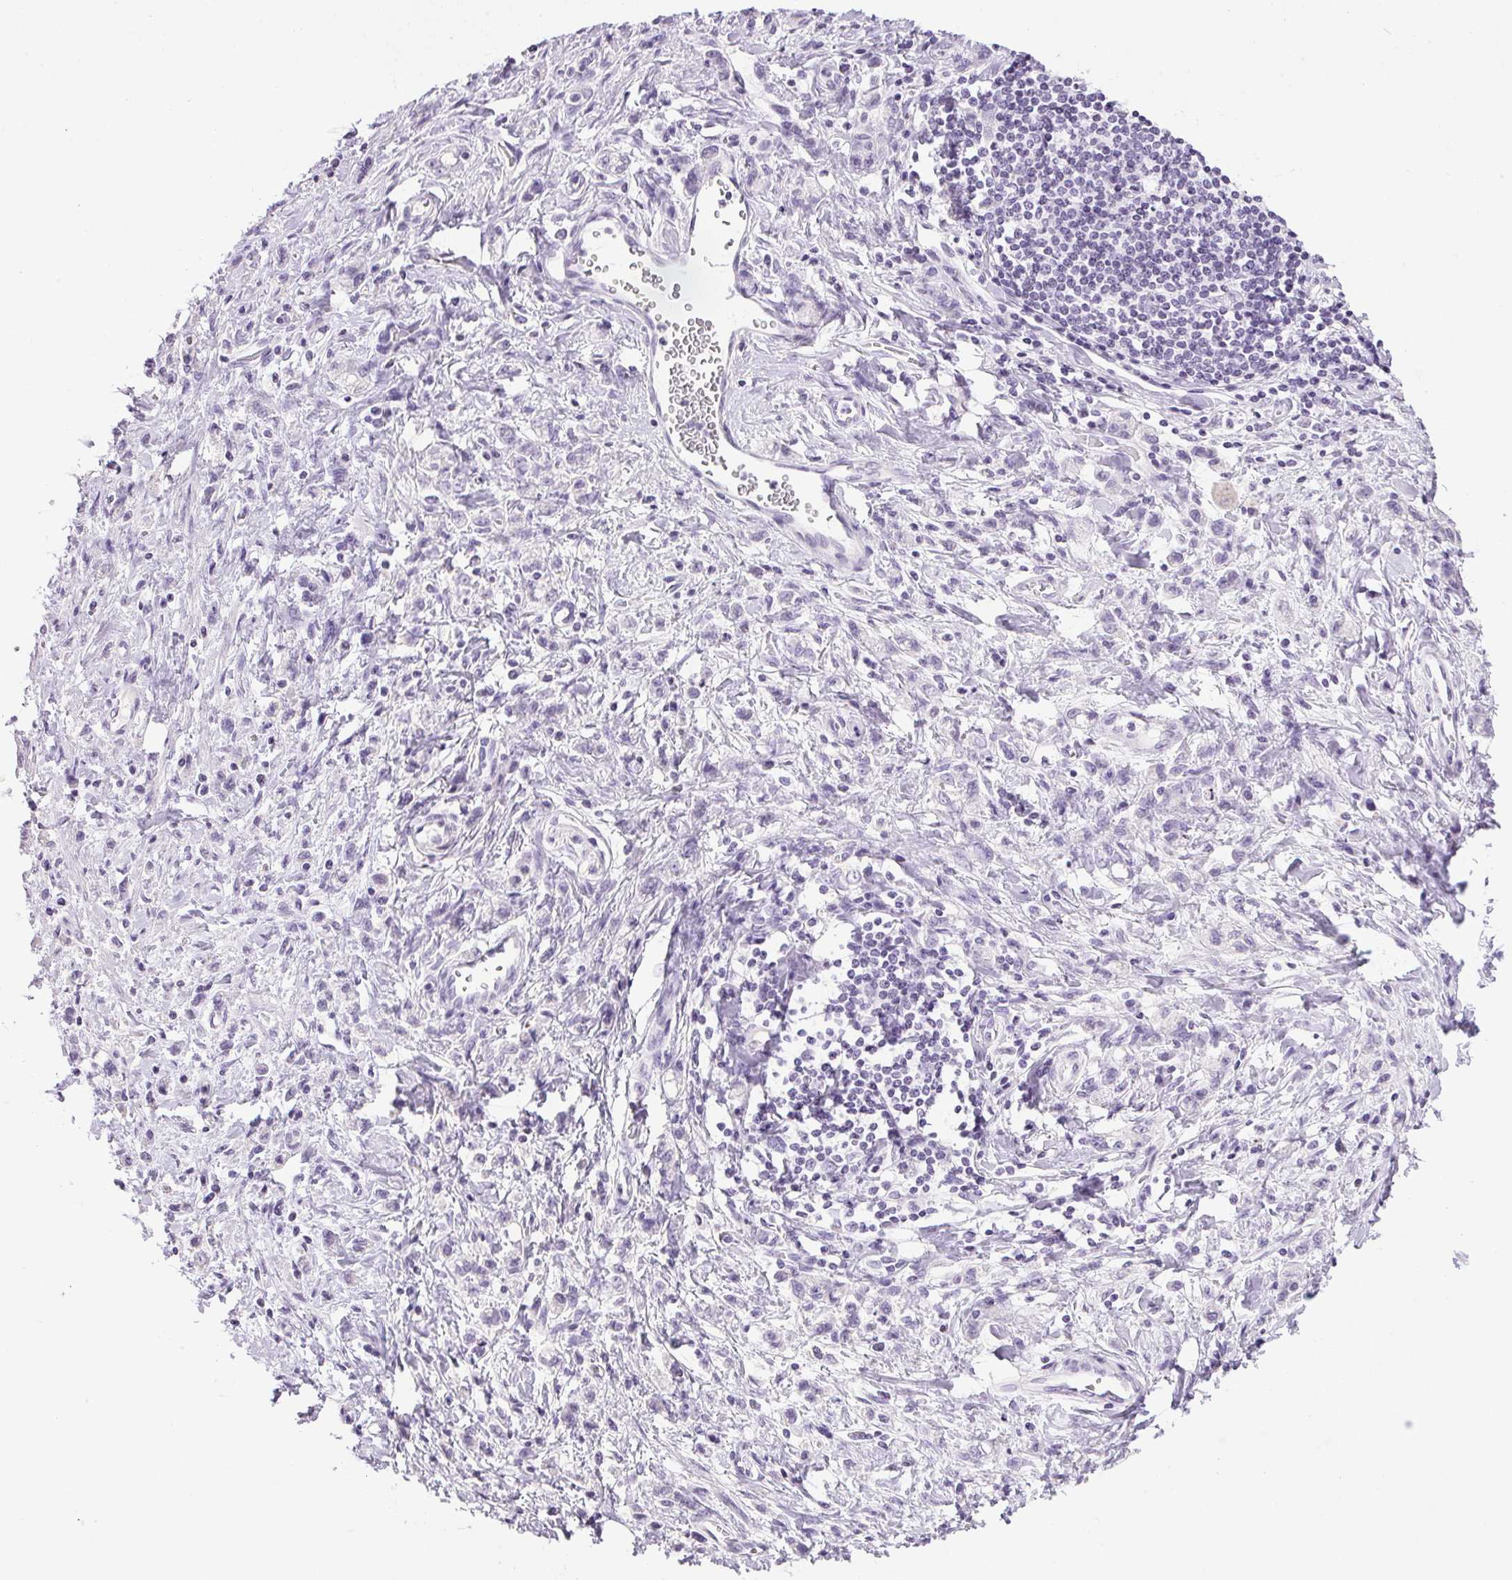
{"staining": {"intensity": "negative", "quantity": "none", "location": "none"}, "tissue": "stomach cancer", "cell_type": "Tumor cells", "image_type": "cancer", "snomed": [{"axis": "morphology", "description": "Adenocarcinoma, NOS"}, {"axis": "topography", "description": "Stomach"}], "caption": "Photomicrograph shows no protein staining in tumor cells of stomach adenocarcinoma tissue.", "gene": "TMEM88B", "patient": {"sex": "male", "age": 77}}